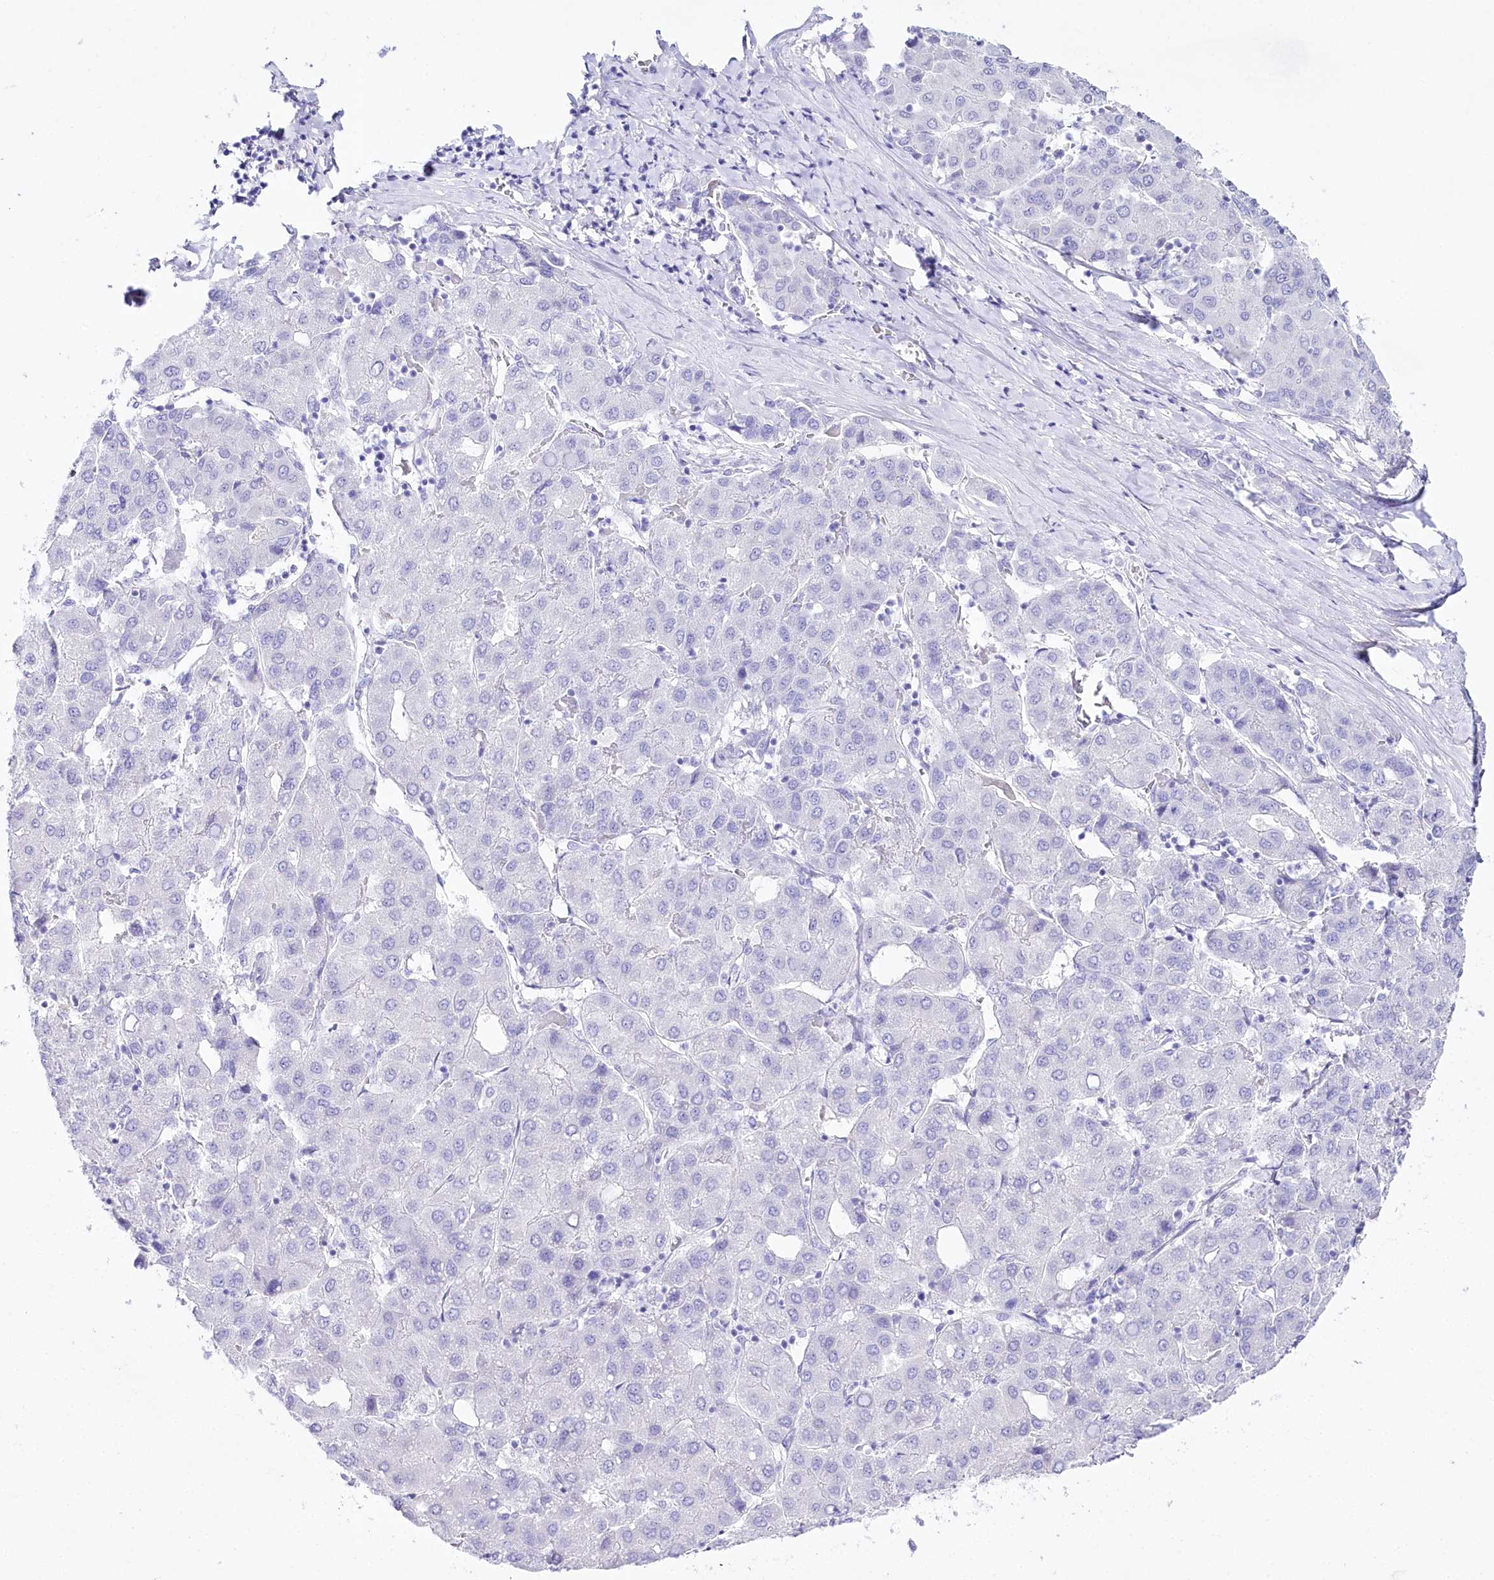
{"staining": {"intensity": "negative", "quantity": "none", "location": "none"}, "tissue": "liver cancer", "cell_type": "Tumor cells", "image_type": "cancer", "snomed": [{"axis": "morphology", "description": "Carcinoma, Hepatocellular, NOS"}, {"axis": "topography", "description": "Liver"}], "caption": "This is an IHC photomicrograph of human liver cancer (hepatocellular carcinoma). There is no expression in tumor cells.", "gene": "CSN3", "patient": {"sex": "male", "age": 65}}